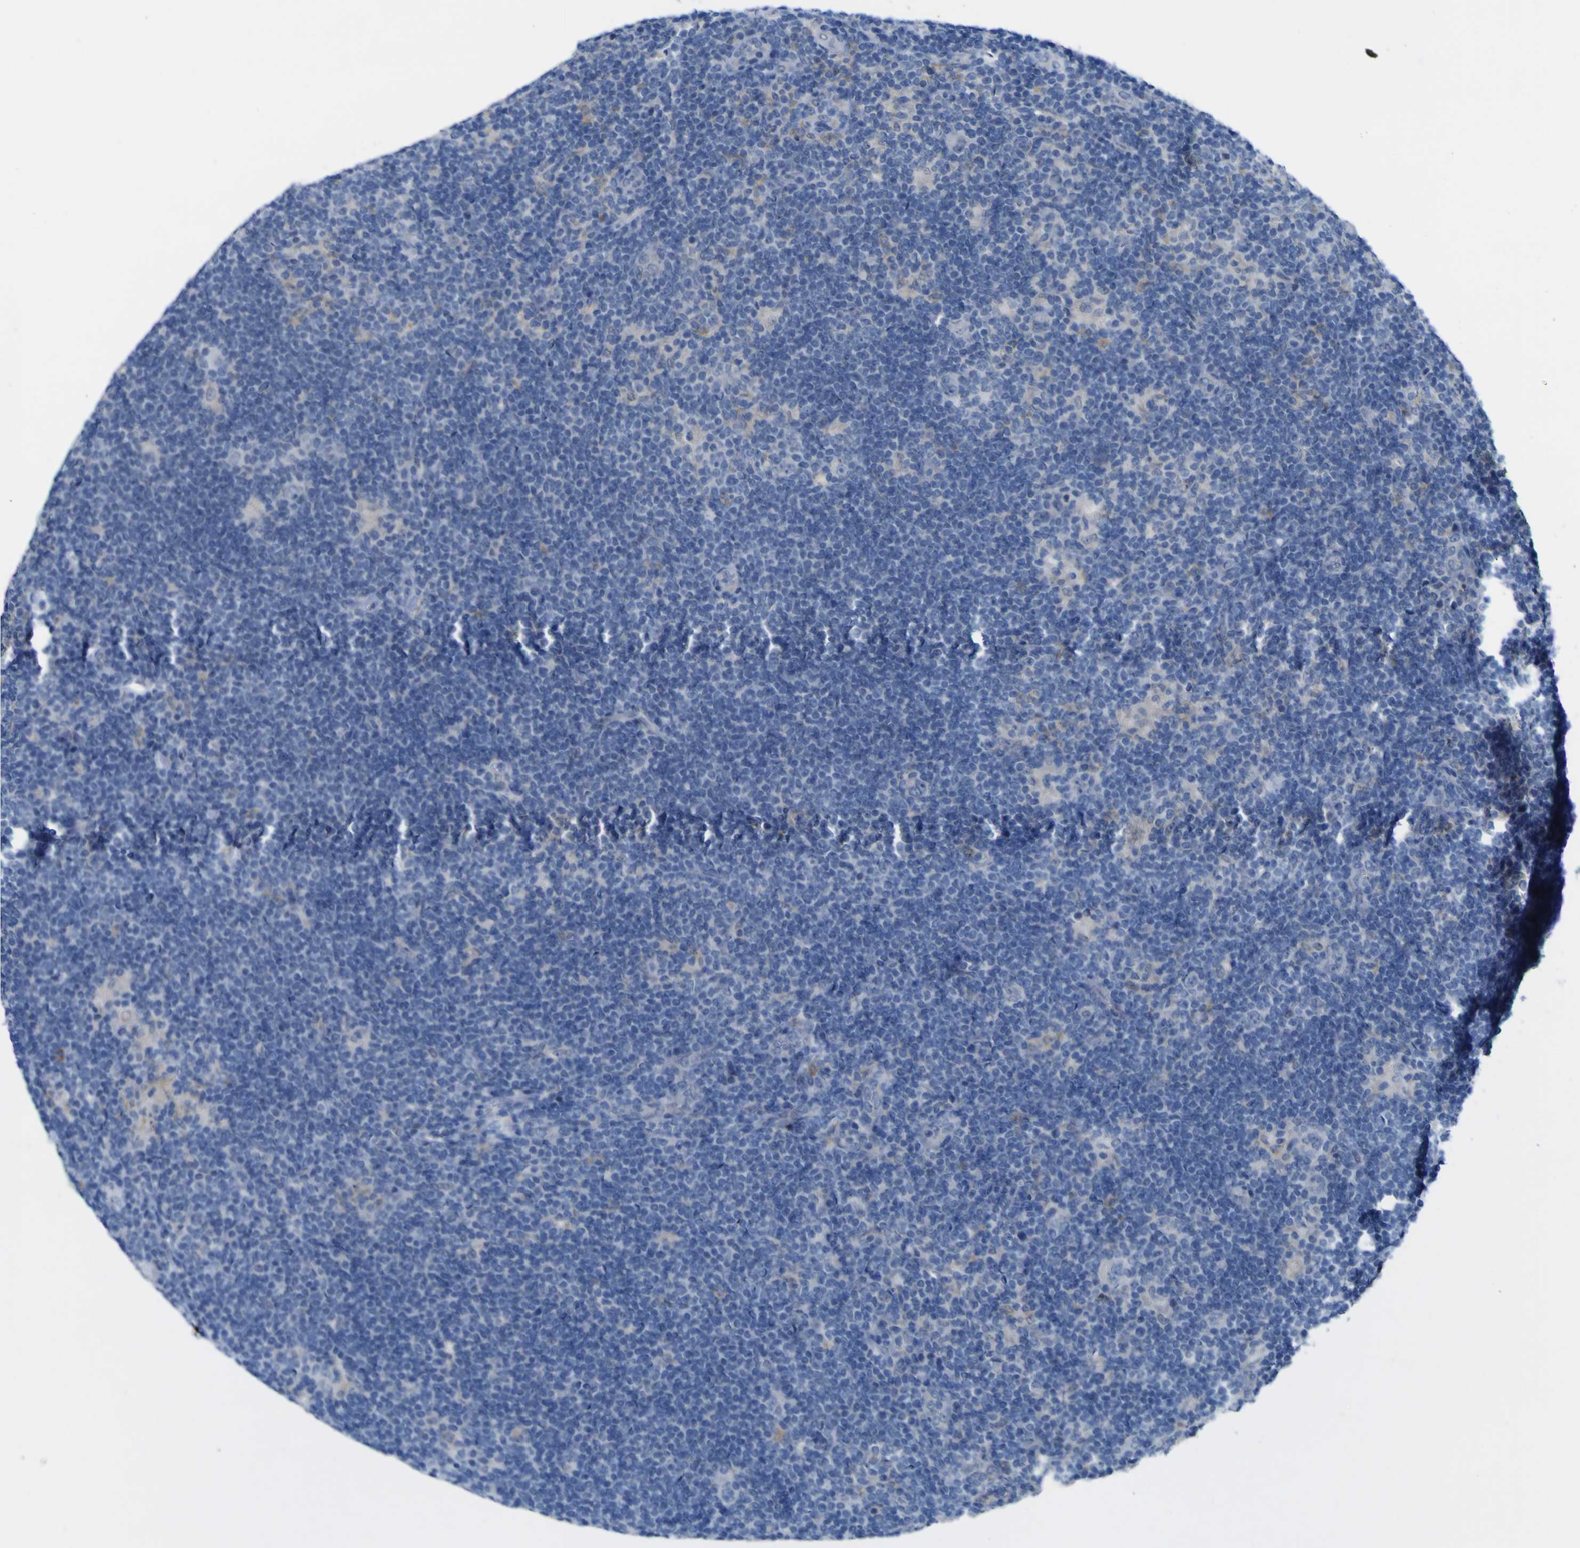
{"staining": {"intensity": "negative", "quantity": "none", "location": "none"}, "tissue": "lymphoma", "cell_type": "Tumor cells", "image_type": "cancer", "snomed": [{"axis": "morphology", "description": "Hodgkin's disease, NOS"}, {"axis": "topography", "description": "Lymph node"}], "caption": "Human lymphoma stained for a protein using immunohistochemistry (IHC) reveals no staining in tumor cells.", "gene": "NAV1", "patient": {"sex": "female", "age": 57}}